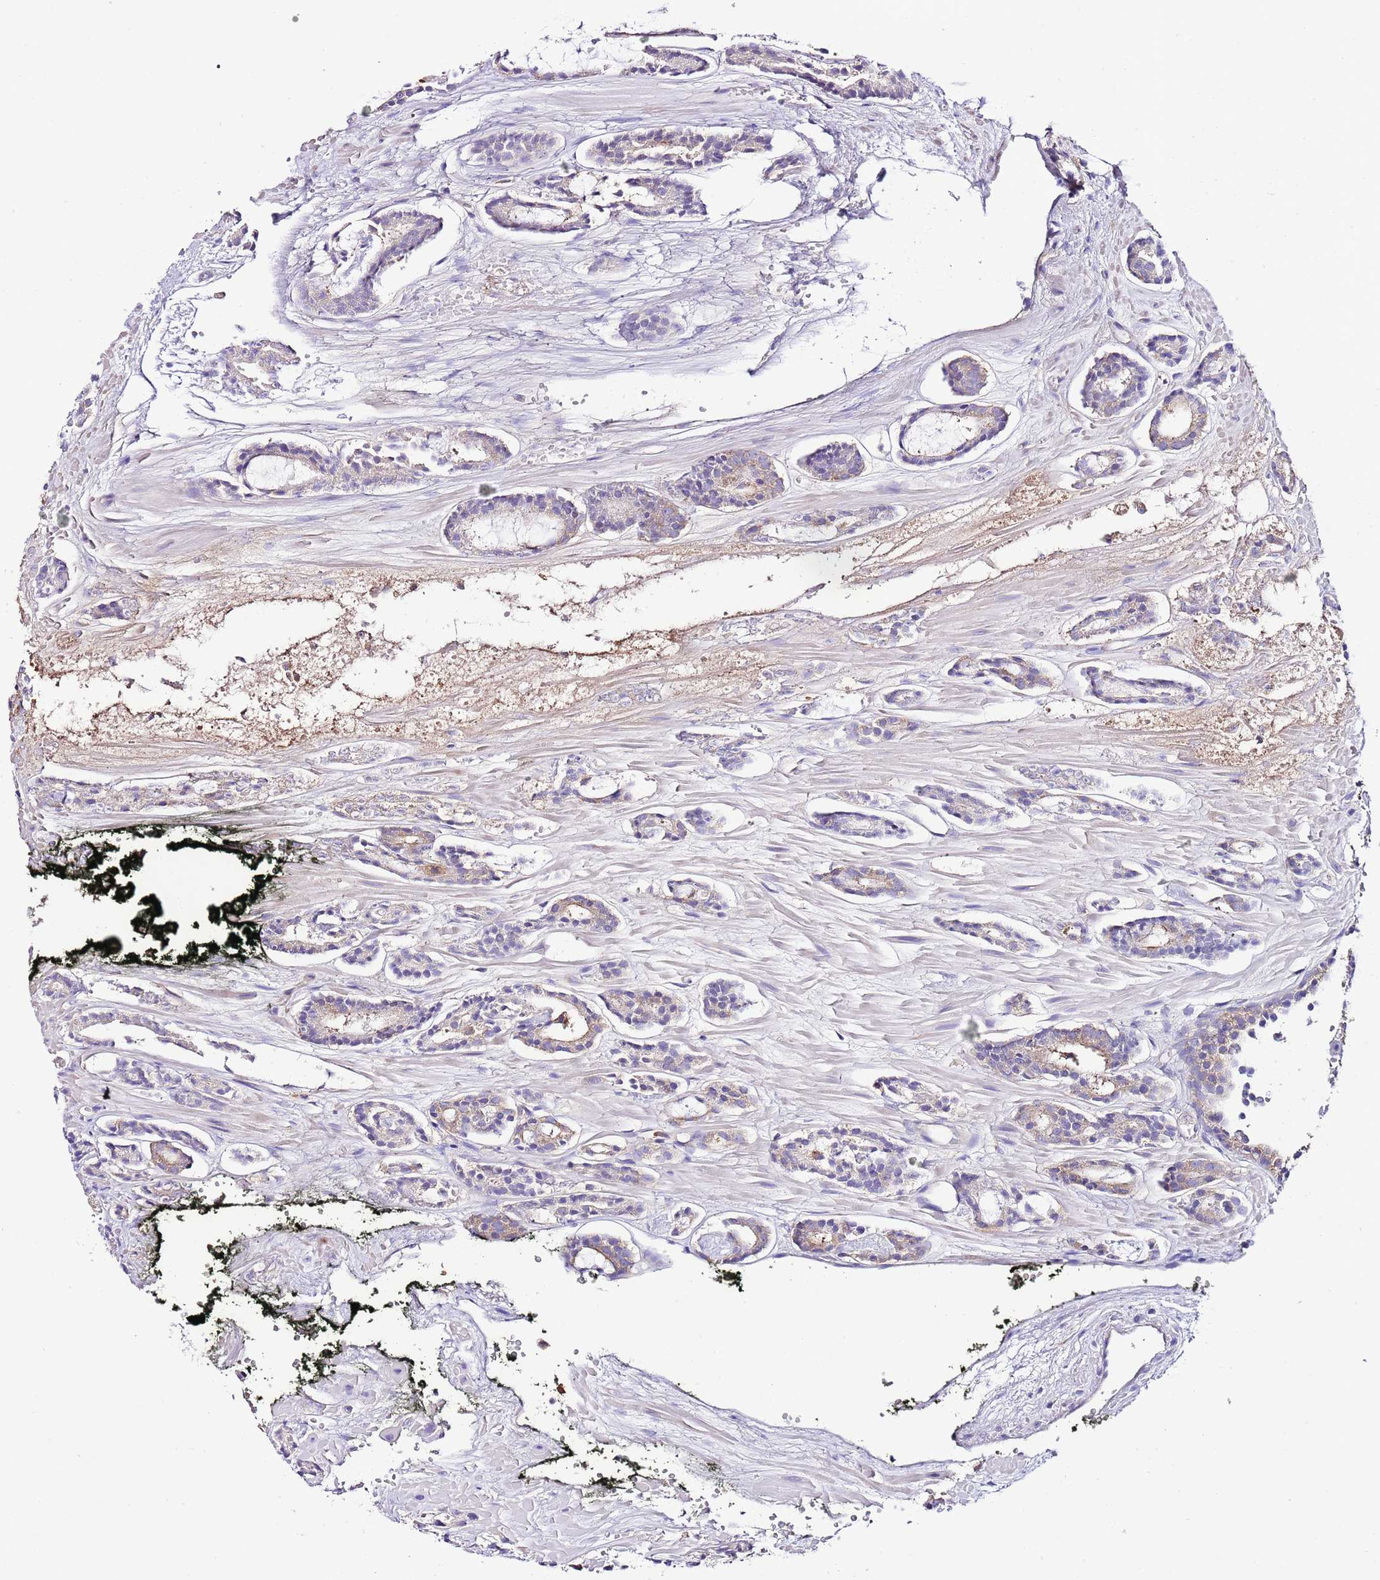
{"staining": {"intensity": "weak", "quantity": "25%-75%", "location": "cytoplasmic/membranous"}, "tissue": "prostate cancer", "cell_type": "Tumor cells", "image_type": "cancer", "snomed": [{"axis": "morphology", "description": "Adenocarcinoma, High grade"}, {"axis": "topography", "description": "Prostate"}], "caption": "Tumor cells show low levels of weak cytoplasmic/membranous staining in about 25%-75% of cells in prostate cancer (adenocarcinoma (high-grade)).", "gene": "RPS10", "patient": {"sex": "male", "age": 71}}